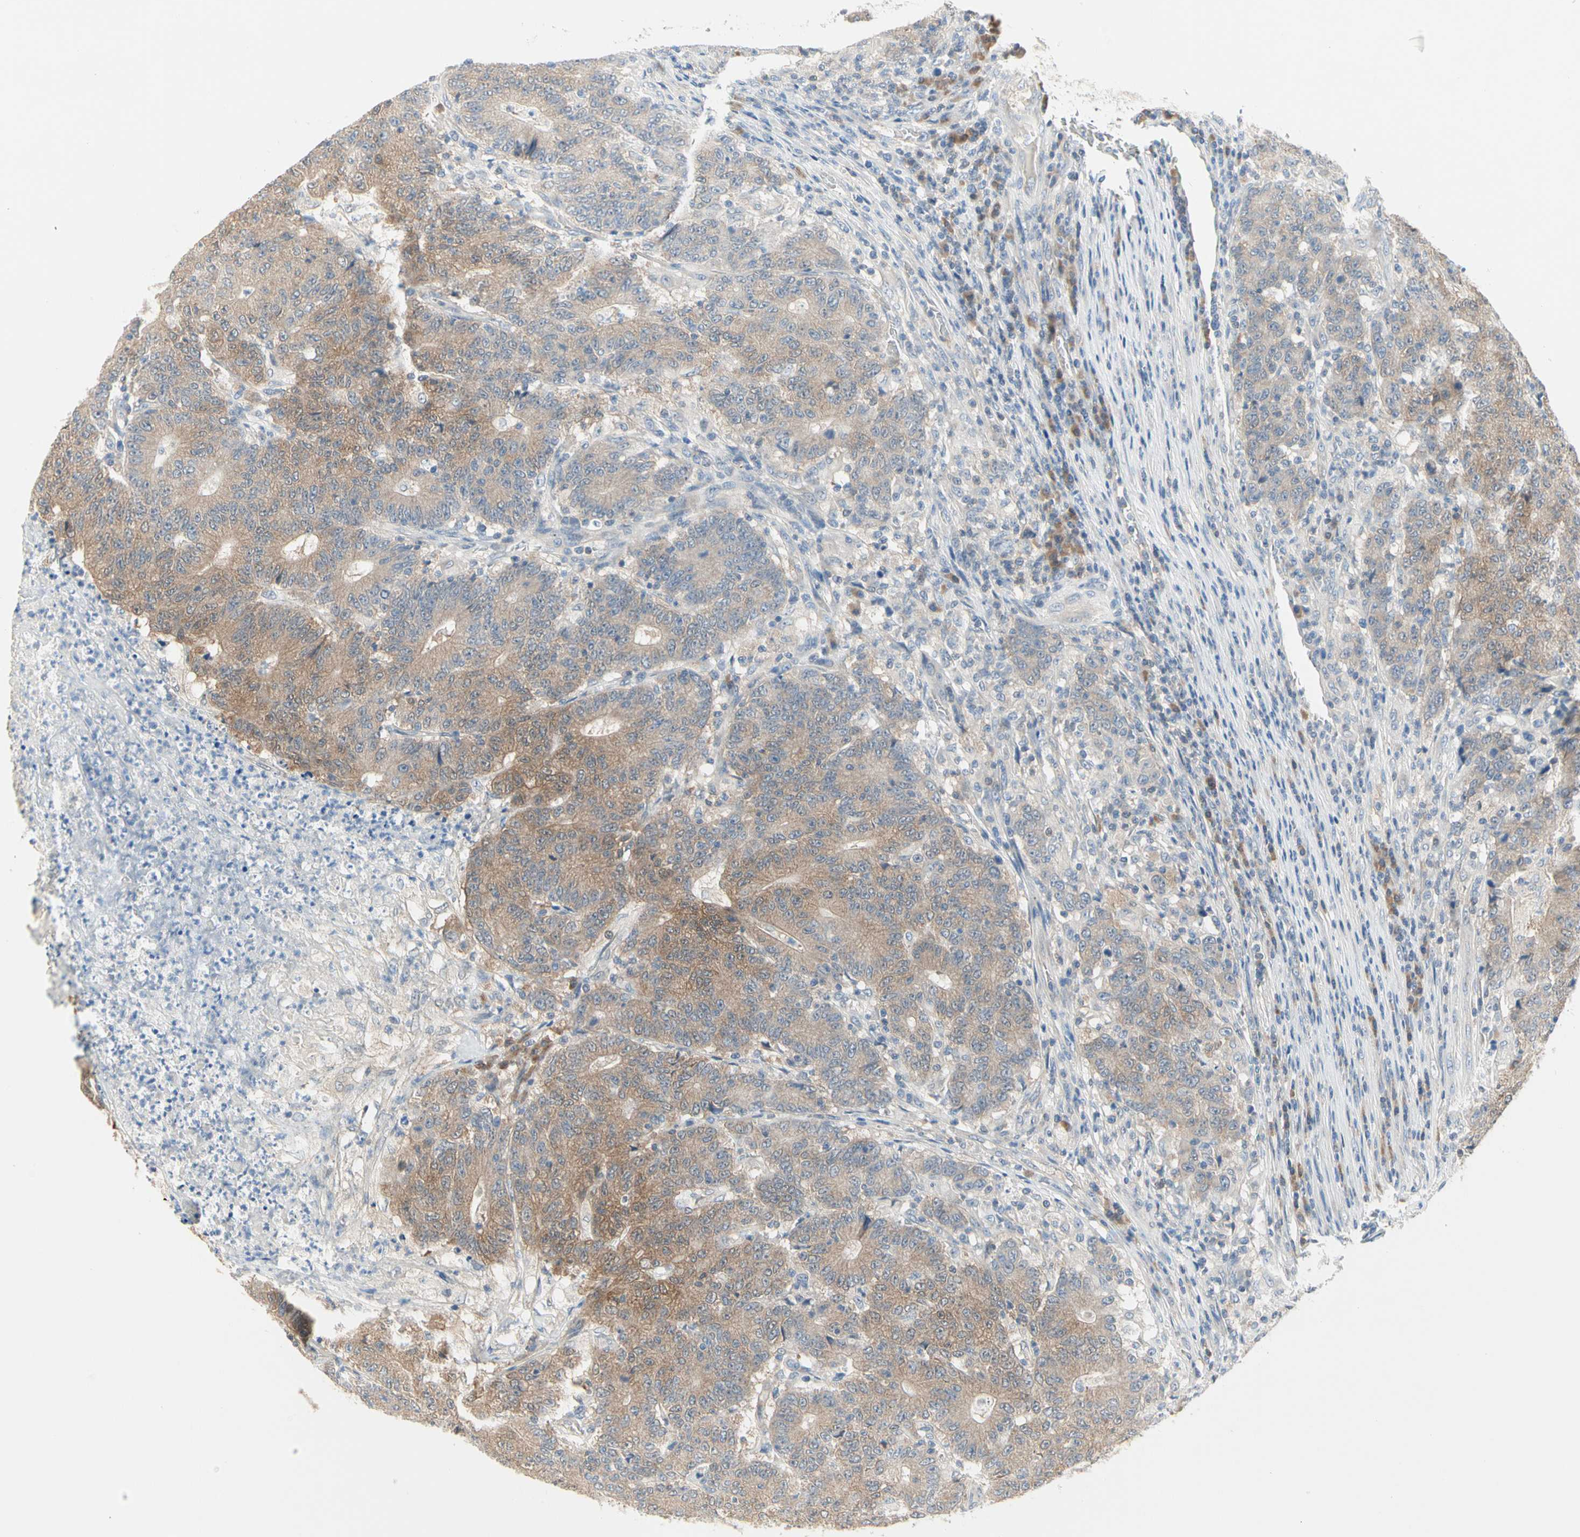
{"staining": {"intensity": "moderate", "quantity": ">75%", "location": "cytoplasmic/membranous"}, "tissue": "colorectal cancer", "cell_type": "Tumor cells", "image_type": "cancer", "snomed": [{"axis": "morphology", "description": "Normal tissue, NOS"}, {"axis": "morphology", "description": "Adenocarcinoma, NOS"}, {"axis": "topography", "description": "Colon"}], "caption": "A high-resolution photomicrograph shows IHC staining of colorectal cancer (adenocarcinoma), which reveals moderate cytoplasmic/membranous positivity in about >75% of tumor cells.", "gene": "MPI", "patient": {"sex": "female", "age": 75}}